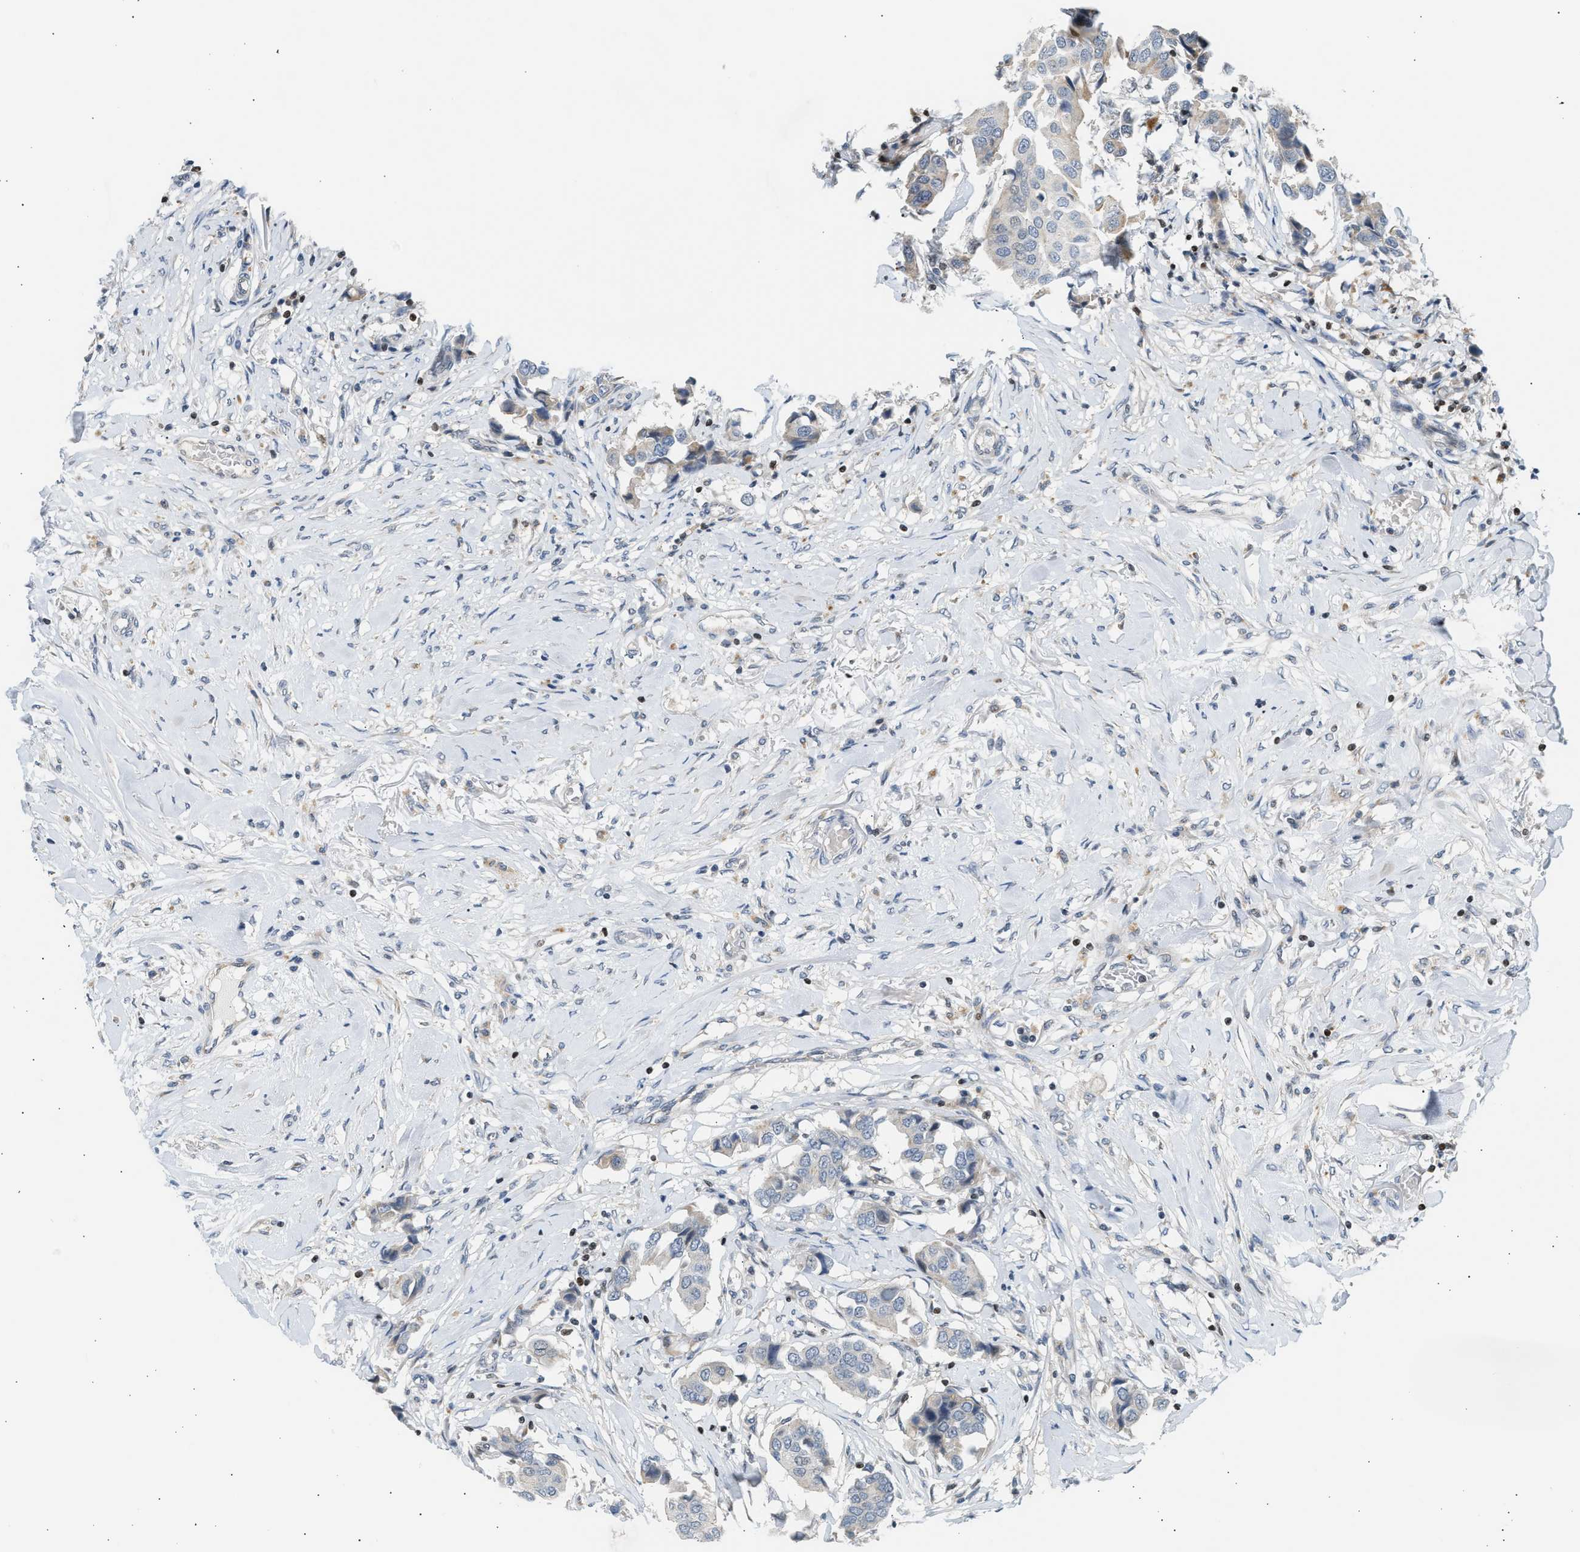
{"staining": {"intensity": "negative", "quantity": "none", "location": "none"}, "tissue": "breast cancer", "cell_type": "Tumor cells", "image_type": "cancer", "snomed": [{"axis": "morphology", "description": "Duct carcinoma"}, {"axis": "topography", "description": "Breast"}], "caption": "An immunohistochemistry micrograph of breast cancer is shown. There is no staining in tumor cells of breast cancer.", "gene": "NPS", "patient": {"sex": "female", "age": 80}}